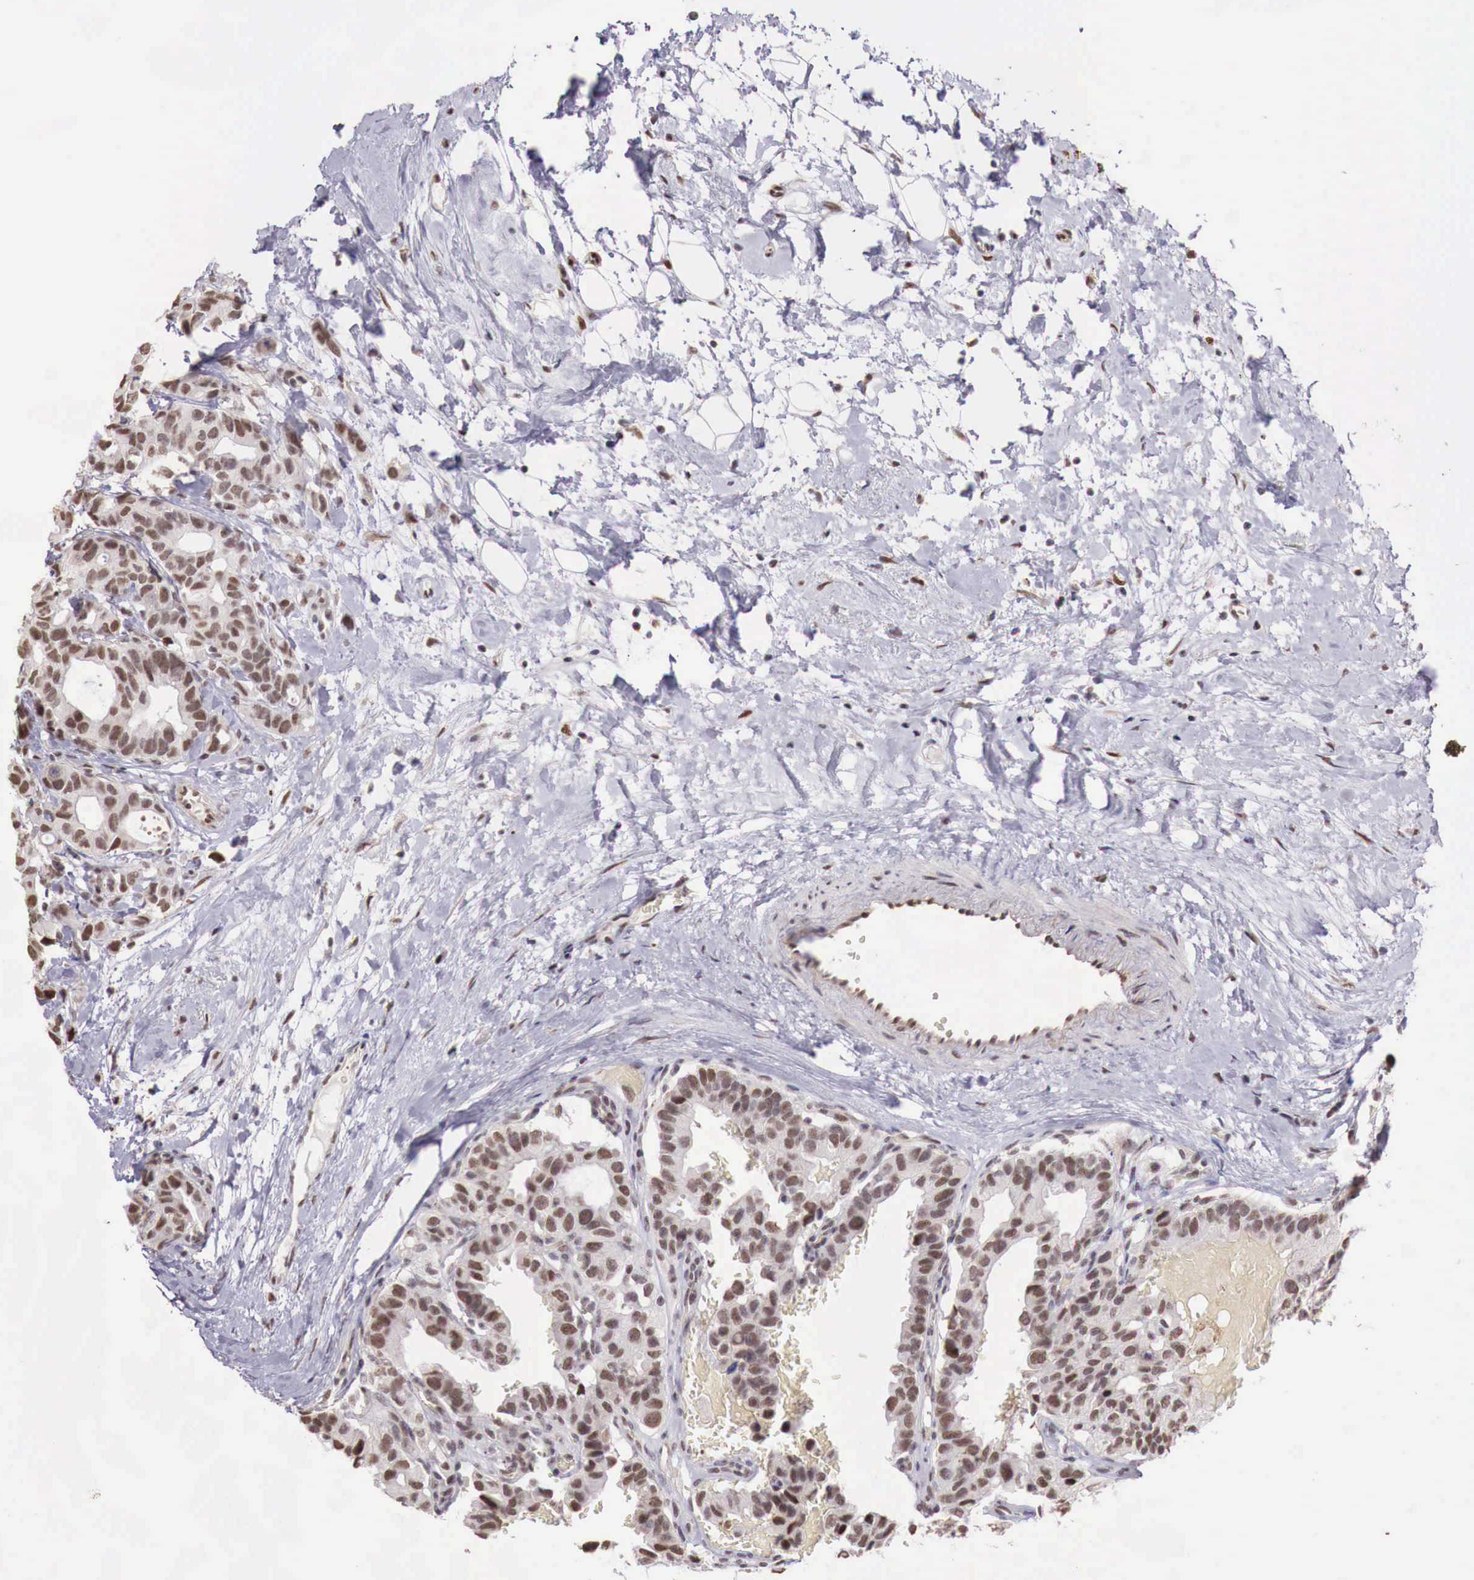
{"staining": {"intensity": "moderate", "quantity": ">75%", "location": "cytoplasmic/membranous,nuclear"}, "tissue": "breast cancer", "cell_type": "Tumor cells", "image_type": "cancer", "snomed": [{"axis": "morphology", "description": "Duct carcinoma"}, {"axis": "topography", "description": "Breast"}], "caption": "IHC photomicrograph of breast cancer (invasive ductal carcinoma) stained for a protein (brown), which exhibits medium levels of moderate cytoplasmic/membranous and nuclear positivity in about >75% of tumor cells.", "gene": "FOXP2", "patient": {"sex": "female", "age": 69}}